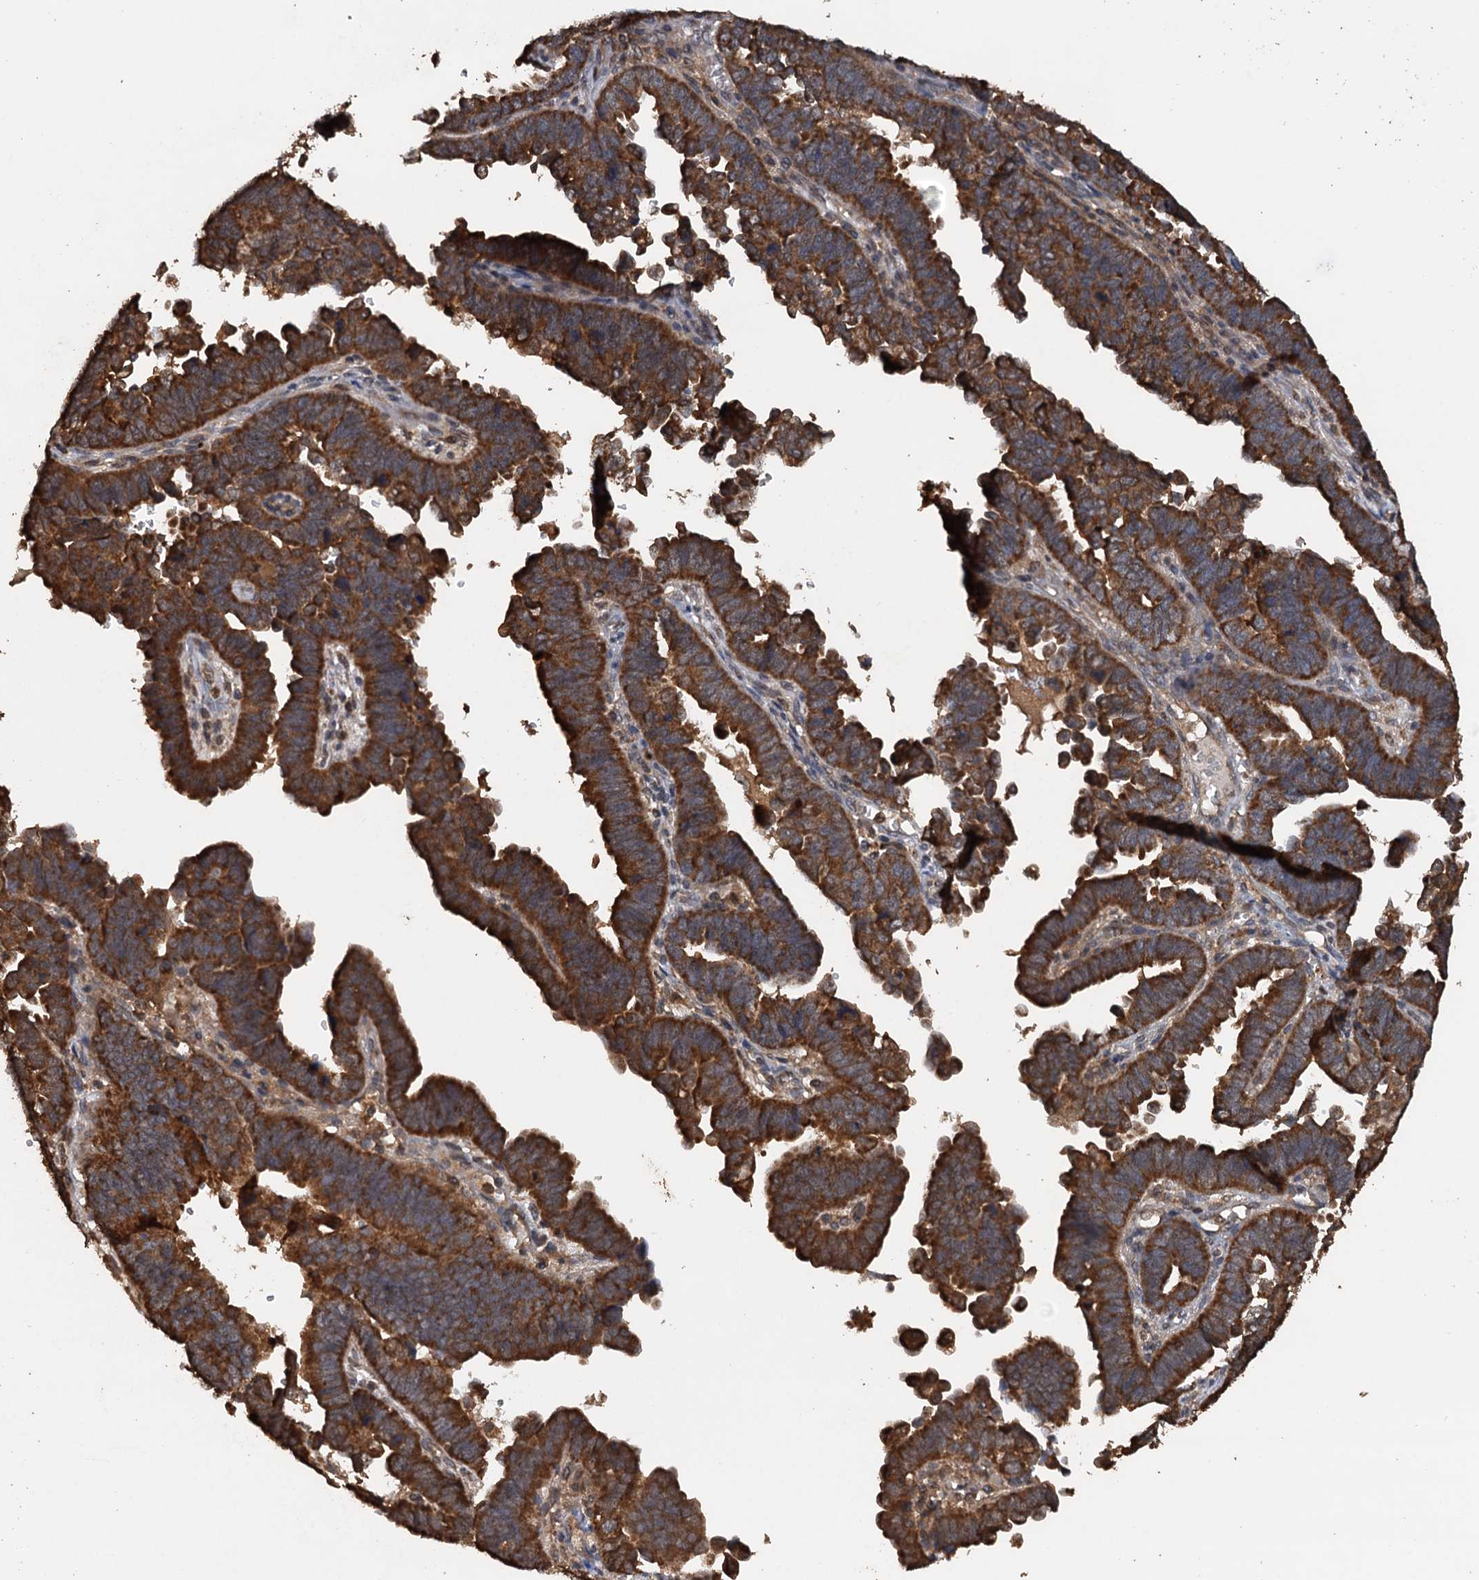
{"staining": {"intensity": "strong", "quantity": ">75%", "location": "cytoplasmic/membranous"}, "tissue": "endometrial cancer", "cell_type": "Tumor cells", "image_type": "cancer", "snomed": [{"axis": "morphology", "description": "Adenocarcinoma, NOS"}, {"axis": "topography", "description": "Endometrium"}], "caption": "DAB immunohistochemical staining of endometrial cancer (adenocarcinoma) exhibits strong cytoplasmic/membranous protein positivity in about >75% of tumor cells.", "gene": "PSMD9", "patient": {"sex": "female", "age": 75}}